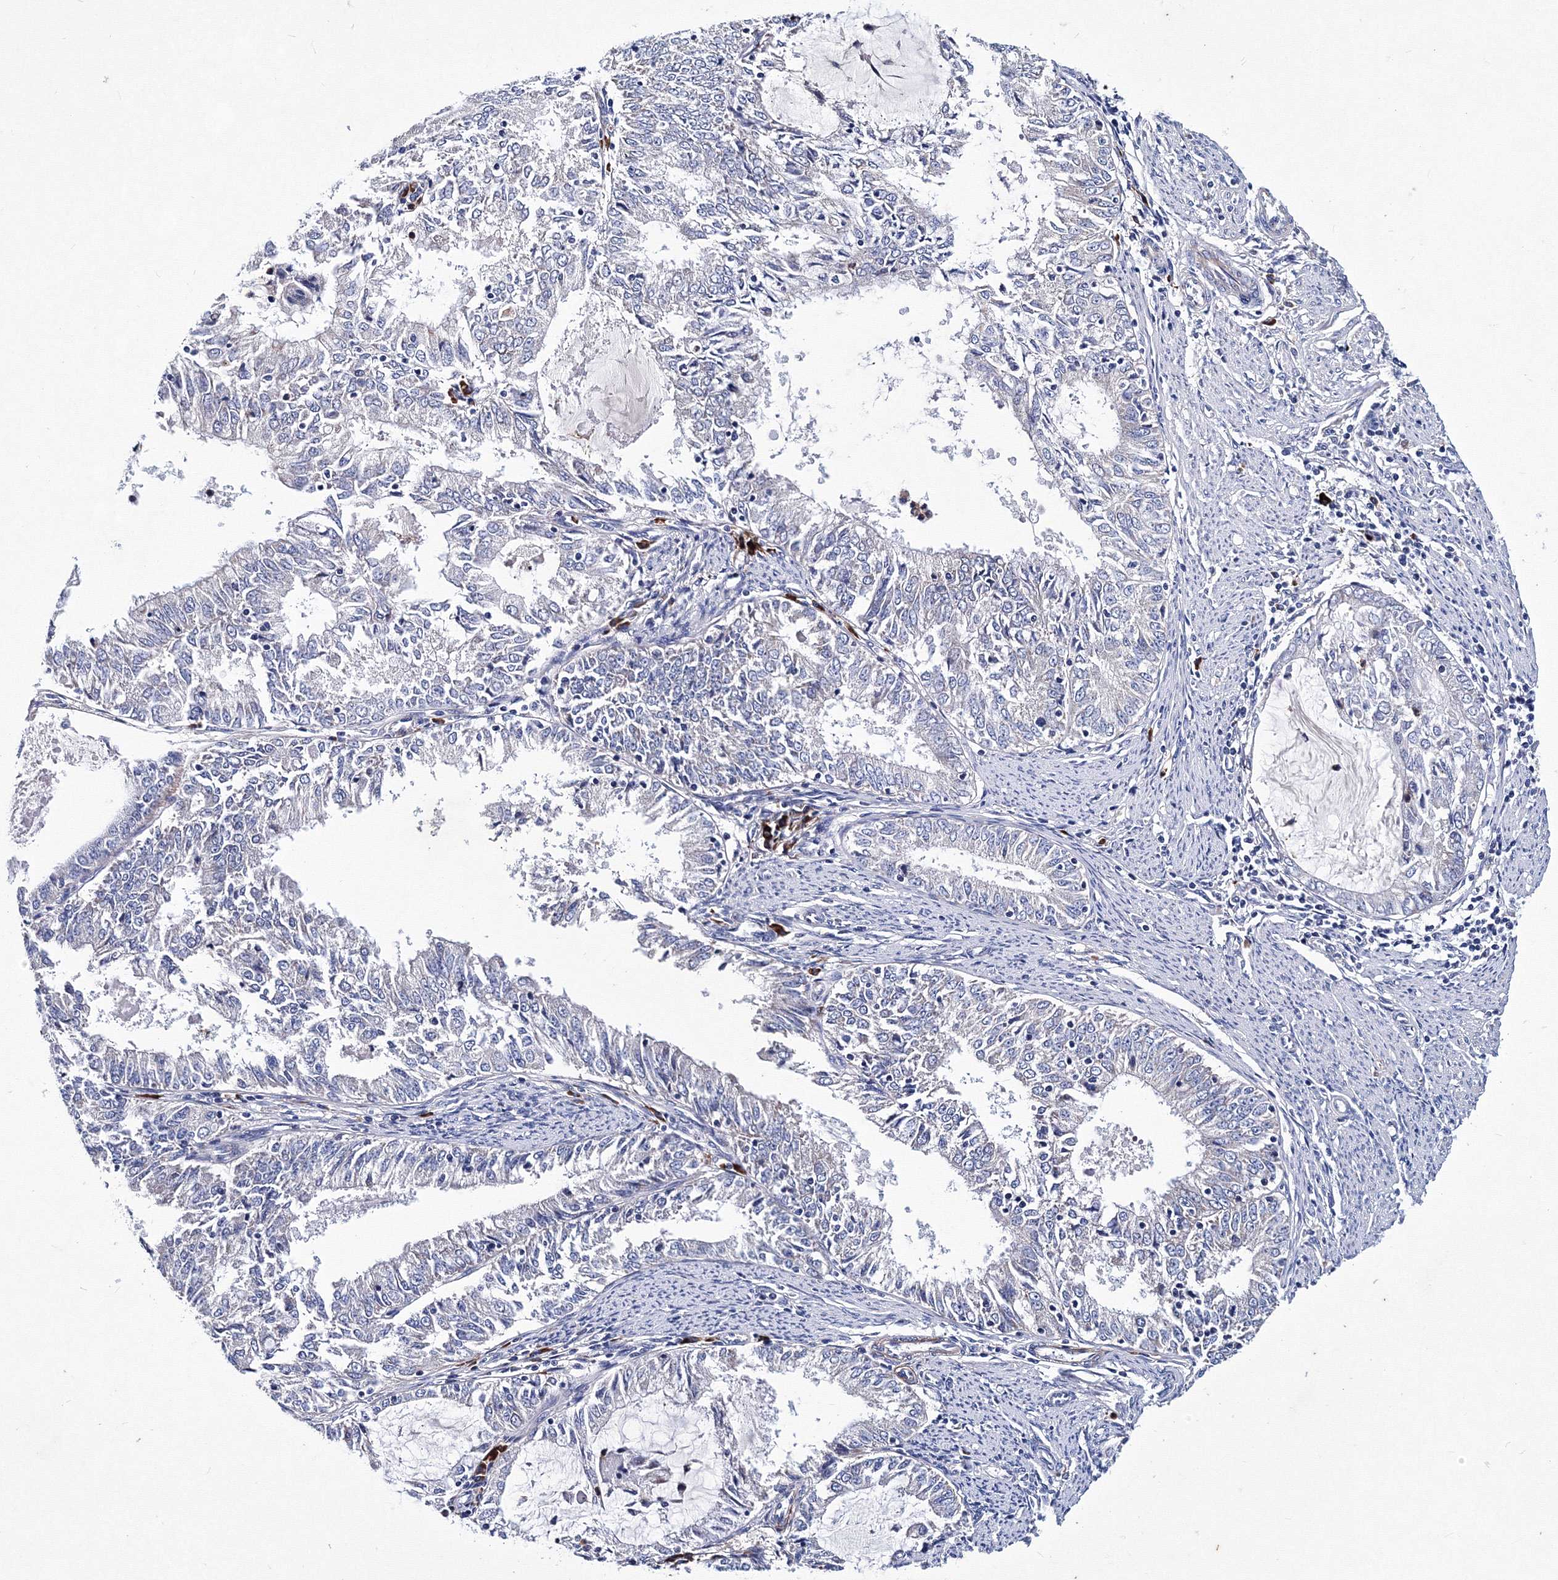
{"staining": {"intensity": "negative", "quantity": "none", "location": "none"}, "tissue": "endometrial cancer", "cell_type": "Tumor cells", "image_type": "cancer", "snomed": [{"axis": "morphology", "description": "Adenocarcinoma, NOS"}, {"axis": "topography", "description": "Endometrium"}], "caption": "IHC image of neoplastic tissue: human endometrial cancer (adenocarcinoma) stained with DAB shows no significant protein staining in tumor cells. (Stains: DAB (3,3'-diaminobenzidine) immunohistochemistry (IHC) with hematoxylin counter stain, Microscopy: brightfield microscopy at high magnification).", "gene": "TRPM2", "patient": {"sex": "female", "age": 57}}